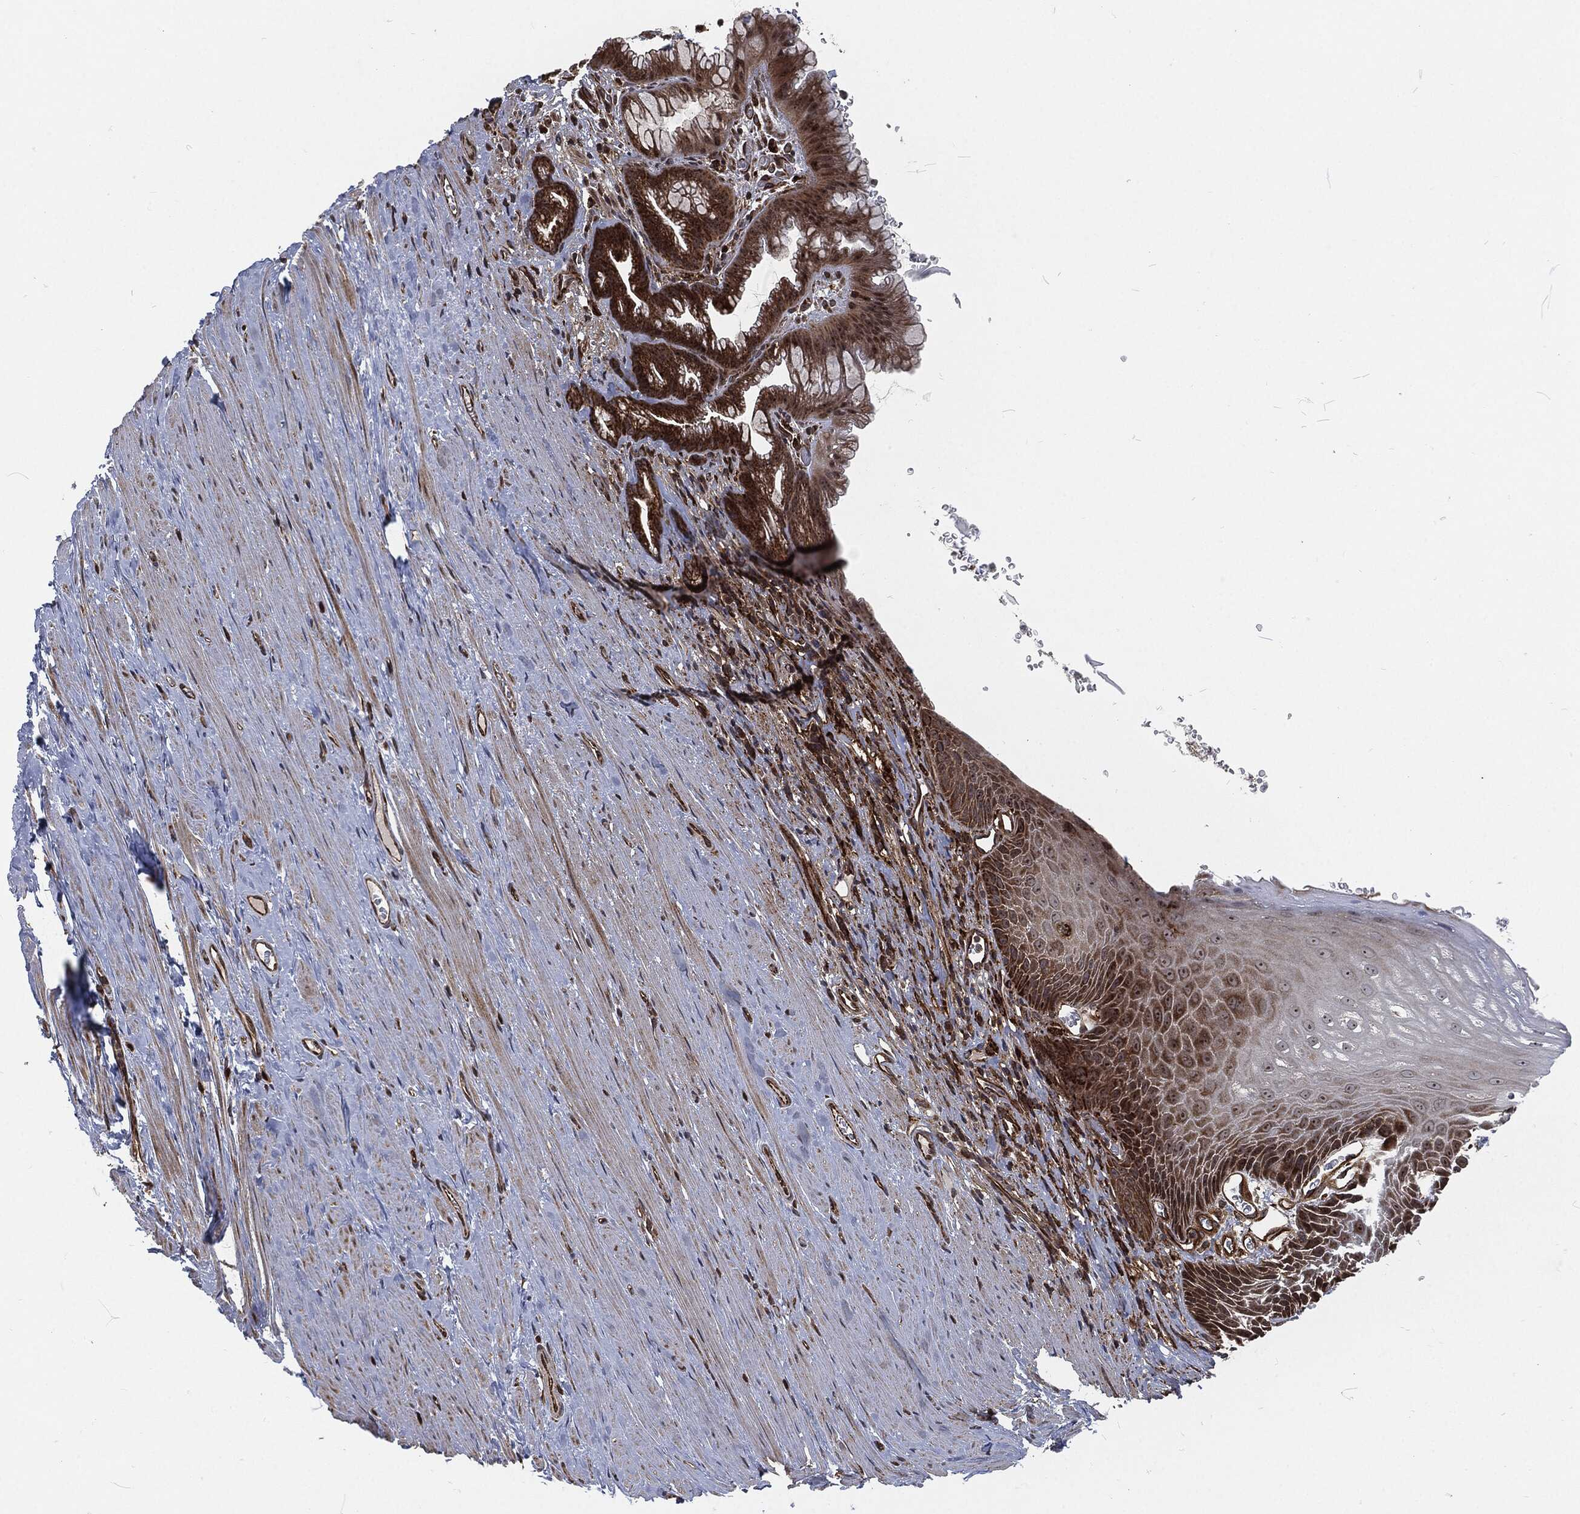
{"staining": {"intensity": "strong", "quantity": "<25%", "location": "cytoplasmic/membranous"}, "tissue": "esophagus", "cell_type": "Squamous epithelial cells", "image_type": "normal", "snomed": [{"axis": "morphology", "description": "Normal tissue, NOS"}, {"axis": "topography", "description": "Esophagus"}], "caption": "Esophagus stained with DAB (3,3'-diaminobenzidine) IHC shows medium levels of strong cytoplasmic/membranous expression in approximately <25% of squamous epithelial cells. (IHC, brightfield microscopy, high magnification).", "gene": "RFTN1", "patient": {"sex": "male", "age": 64}}